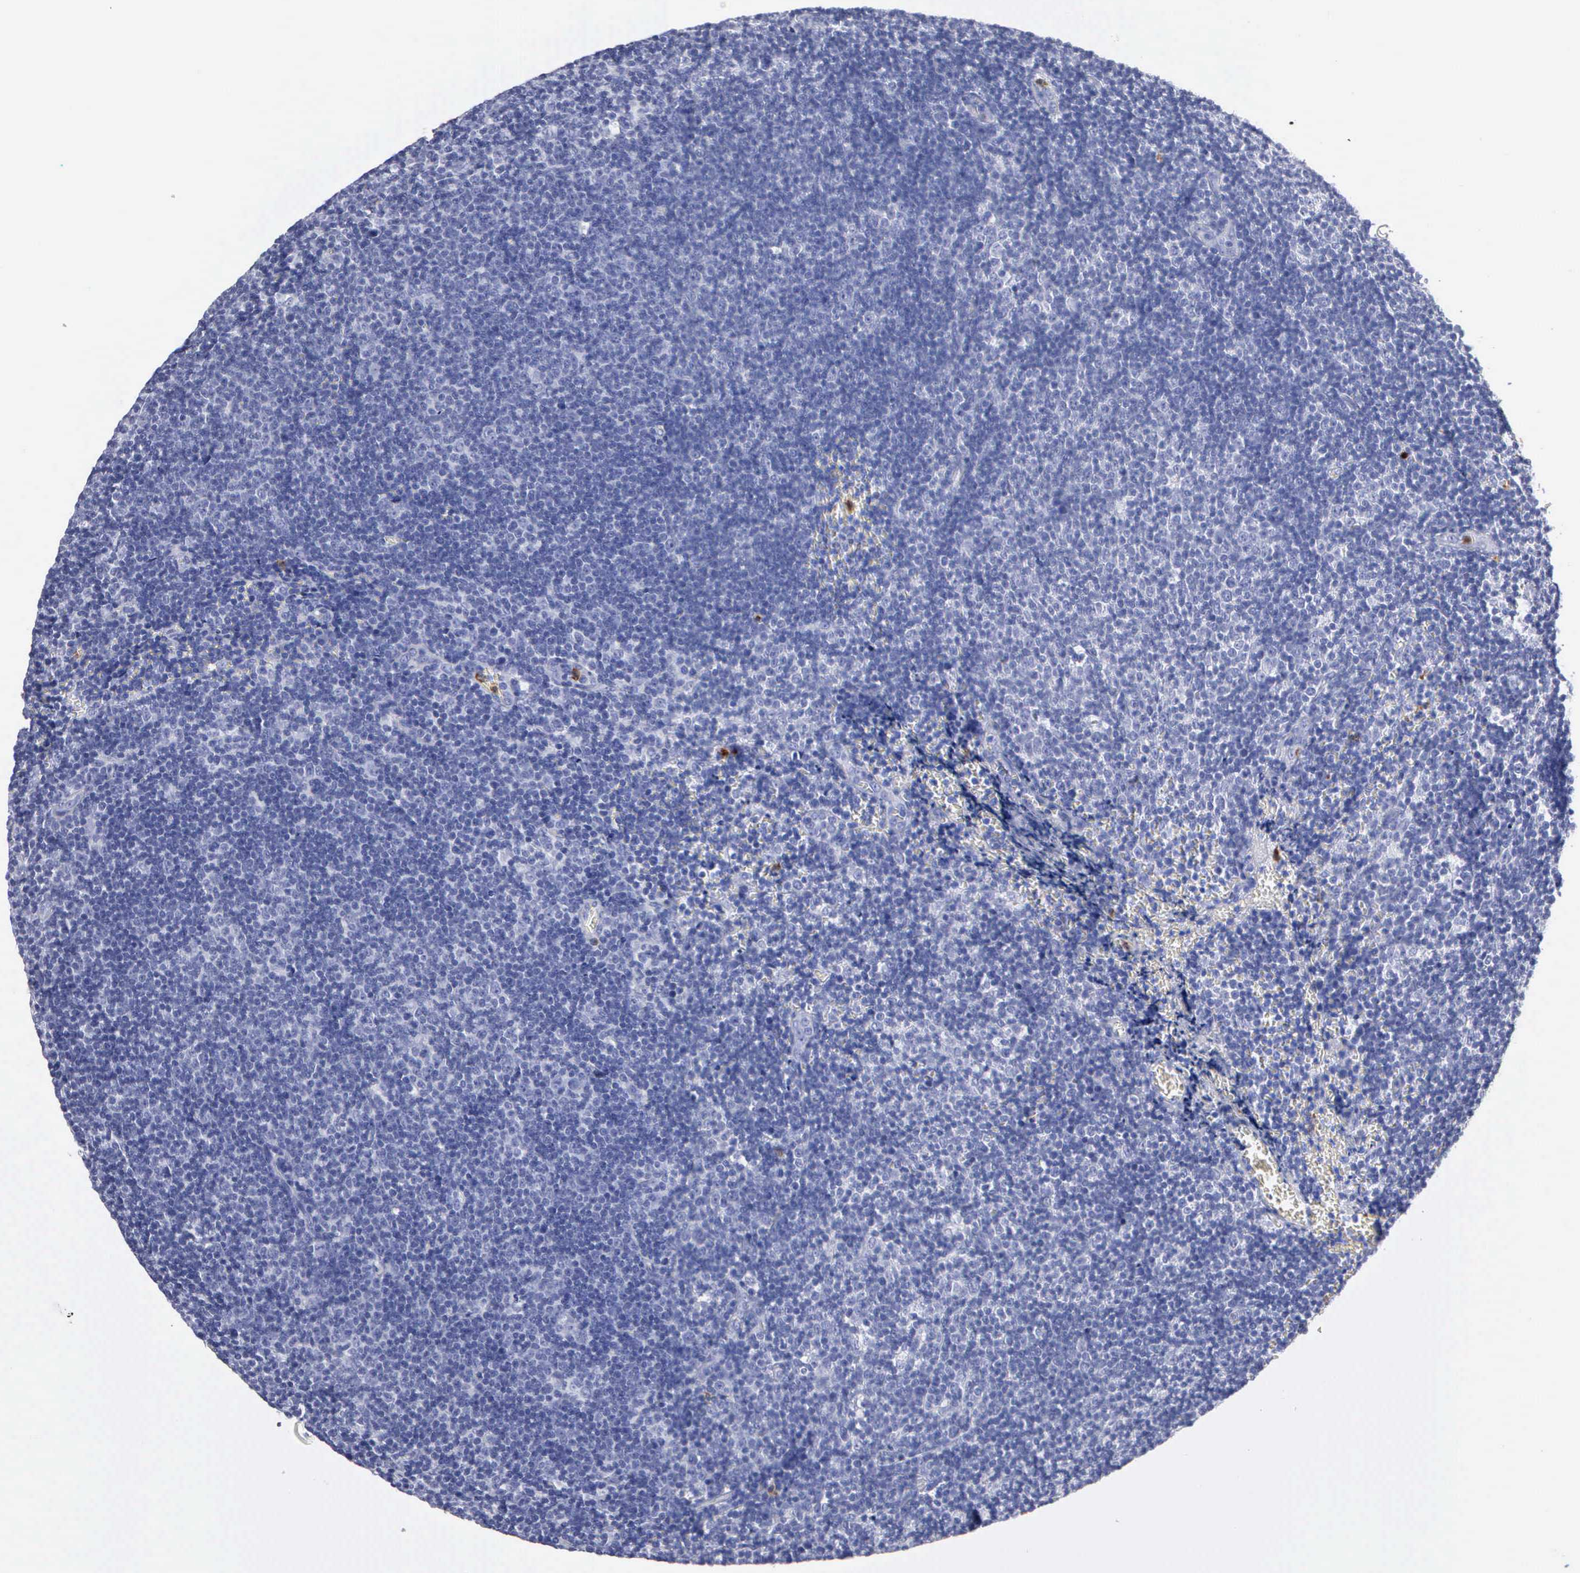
{"staining": {"intensity": "negative", "quantity": "none", "location": "none"}, "tissue": "lymphoma", "cell_type": "Tumor cells", "image_type": "cancer", "snomed": [{"axis": "morphology", "description": "Malignant lymphoma, non-Hodgkin's type, Low grade"}, {"axis": "topography", "description": "Lymph node"}], "caption": "Immunohistochemistry (IHC) of malignant lymphoma, non-Hodgkin's type (low-grade) shows no expression in tumor cells. Brightfield microscopy of immunohistochemistry stained with DAB (3,3'-diaminobenzidine) (brown) and hematoxylin (blue), captured at high magnification.", "gene": "CTSG", "patient": {"sex": "male", "age": 49}}